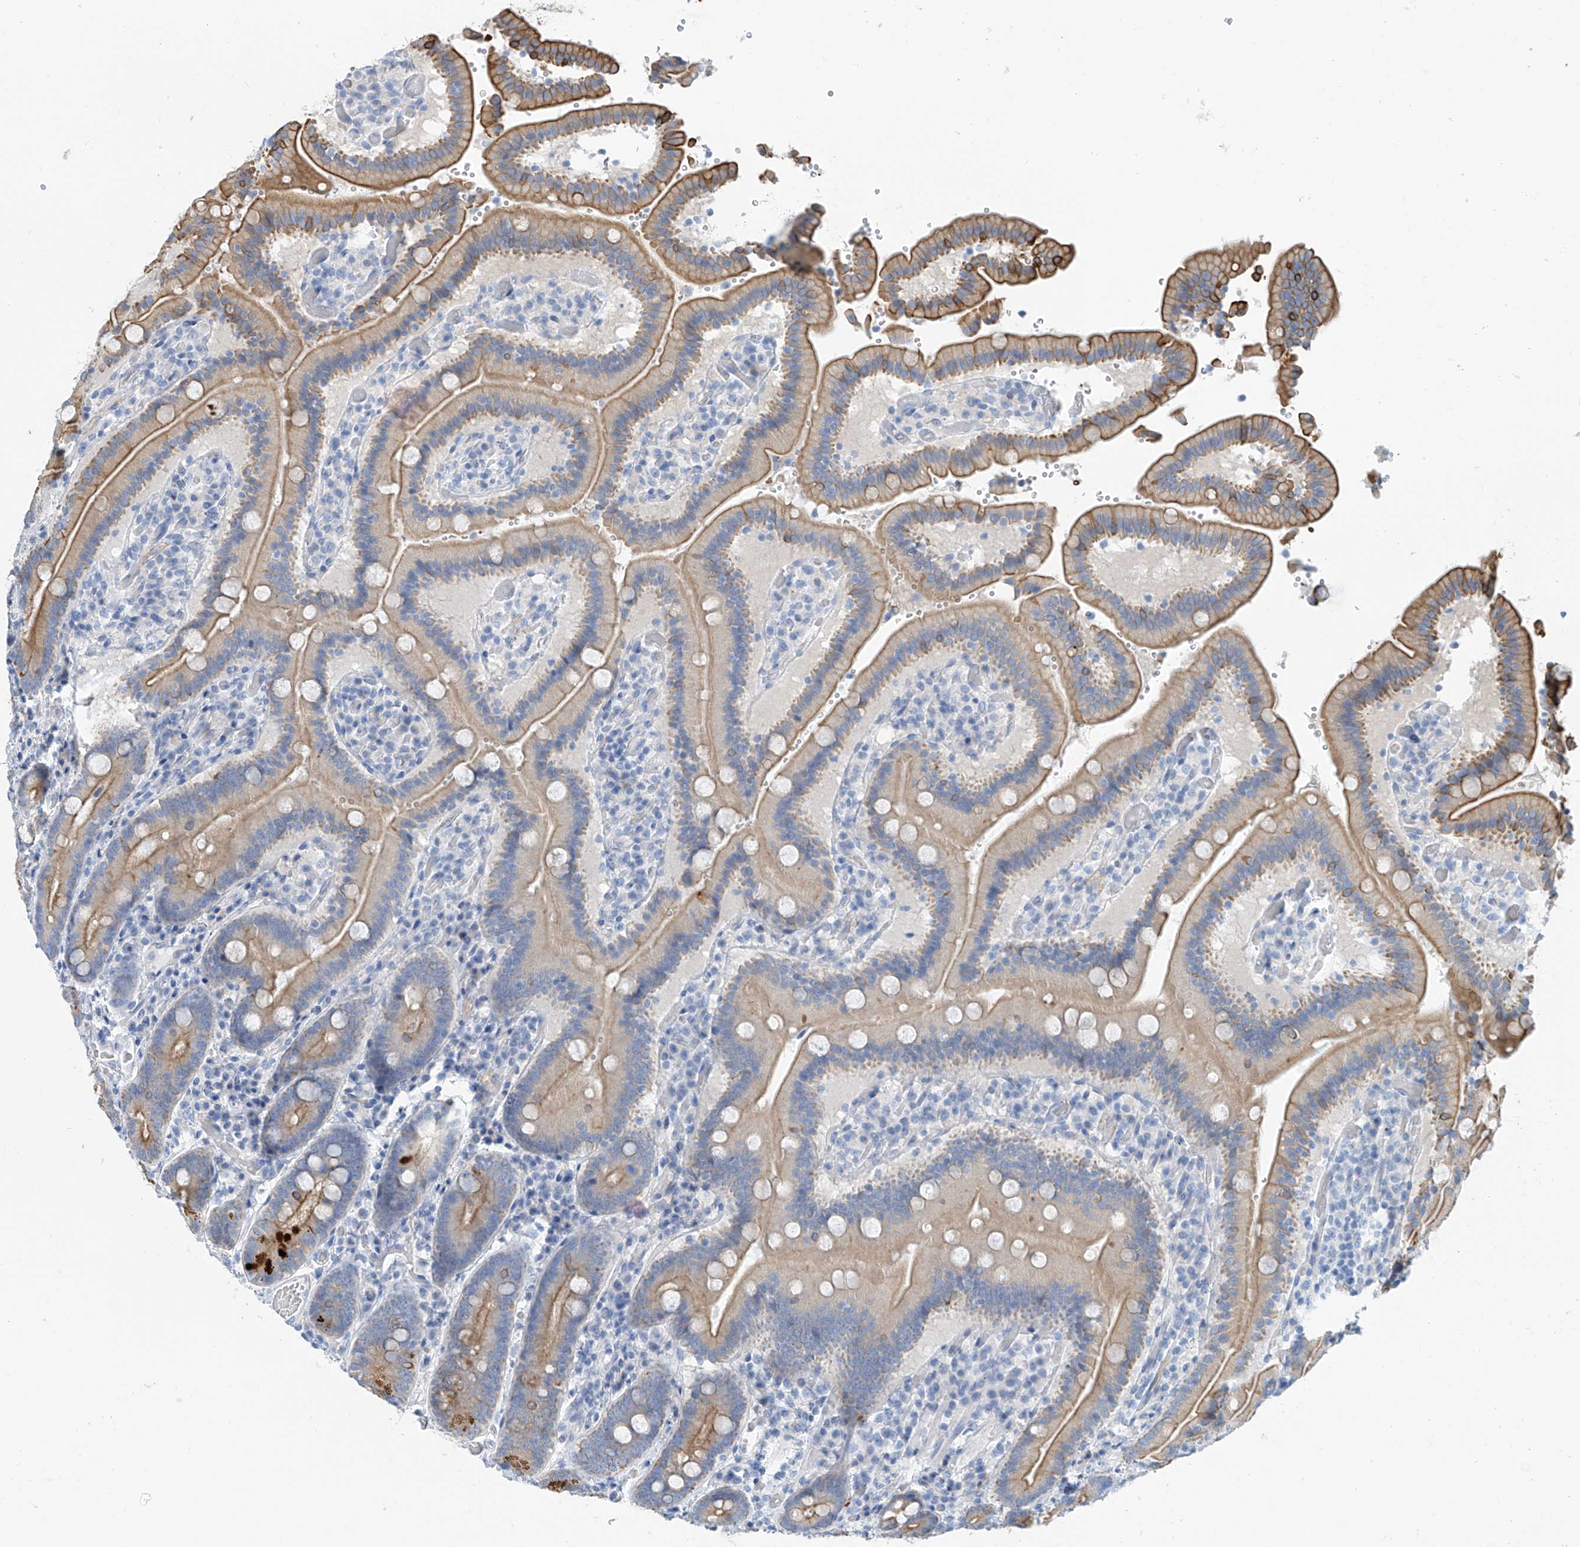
{"staining": {"intensity": "moderate", "quantity": ">75%", "location": "cytoplasmic/membranous"}, "tissue": "duodenum", "cell_type": "Glandular cells", "image_type": "normal", "snomed": [{"axis": "morphology", "description": "Normal tissue, NOS"}, {"axis": "topography", "description": "Duodenum"}], "caption": "Immunohistochemical staining of benign duodenum demonstrates medium levels of moderate cytoplasmic/membranous positivity in about >75% of glandular cells.", "gene": "PIK3C2B", "patient": {"sex": "female", "age": 62}}